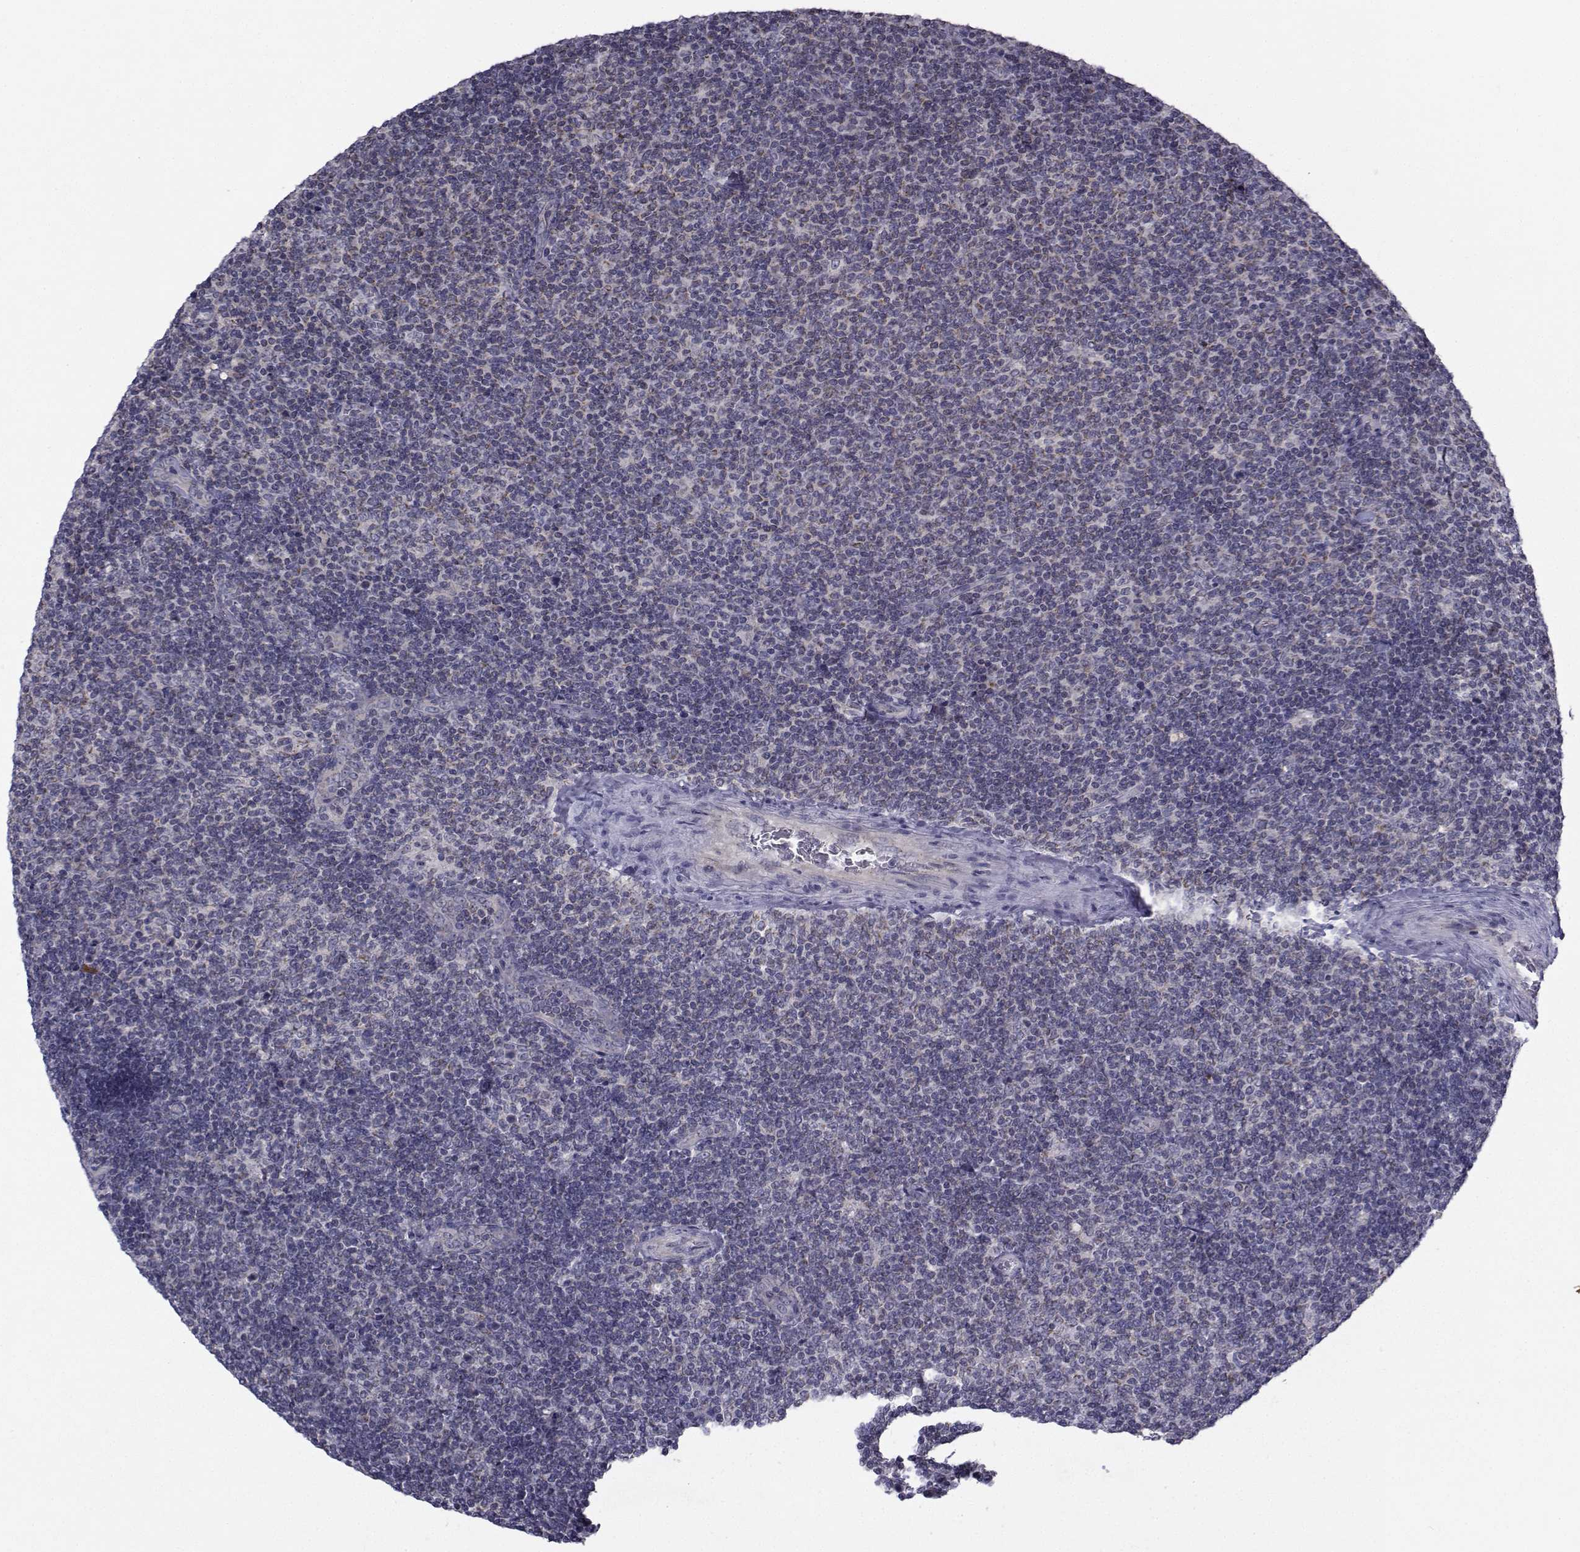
{"staining": {"intensity": "negative", "quantity": "none", "location": "none"}, "tissue": "lymphoma", "cell_type": "Tumor cells", "image_type": "cancer", "snomed": [{"axis": "morphology", "description": "Malignant lymphoma, non-Hodgkin's type, Low grade"}, {"axis": "topography", "description": "Lymph node"}], "caption": "Tumor cells are negative for protein expression in human low-grade malignant lymphoma, non-Hodgkin's type. (DAB immunohistochemistry (IHC) visualized using brightfield microscopy, high magnification).", "gene": "ANGPT1", "patient": {"sex": "male", "age": 52}}